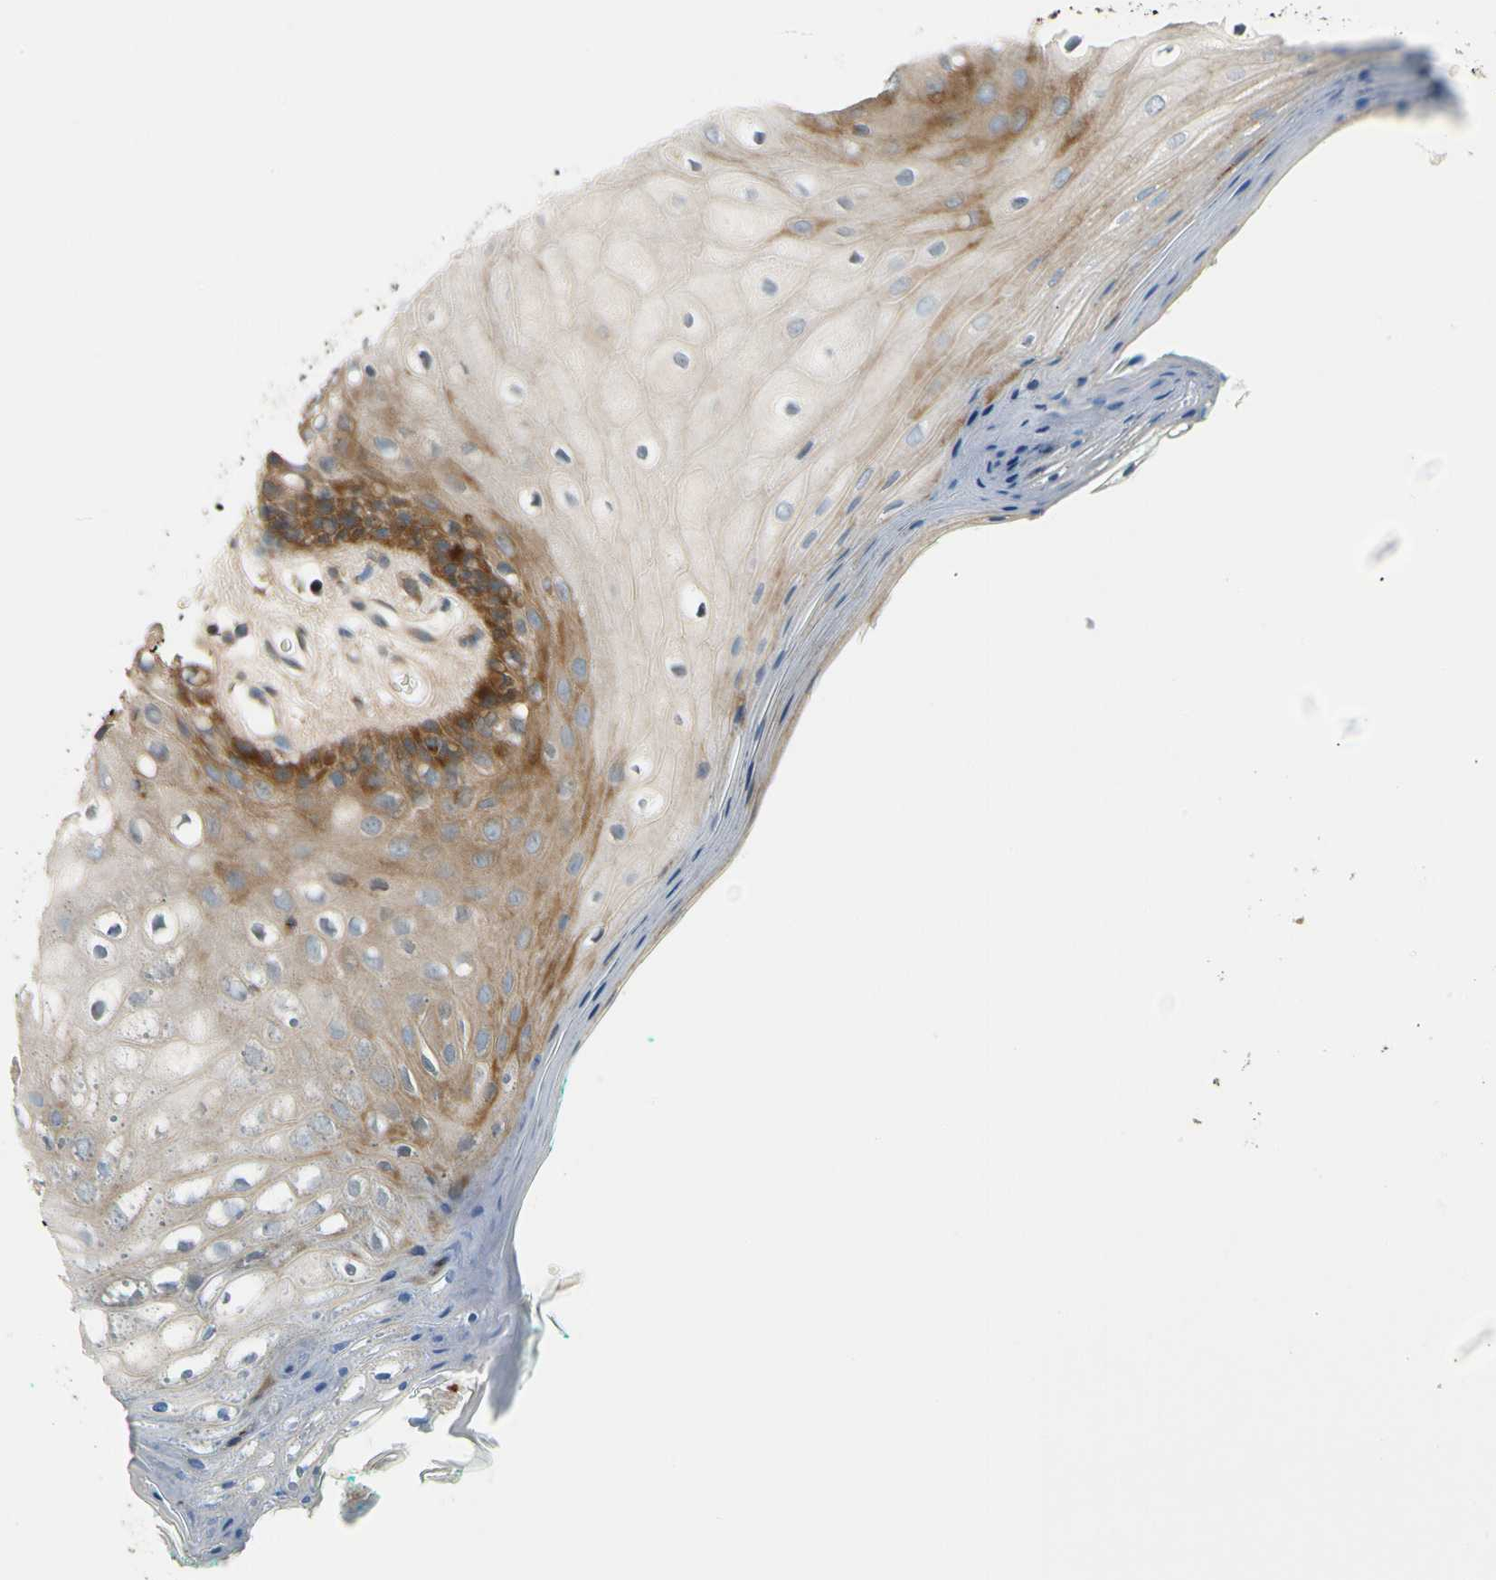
{"staining": {"intensity": "moderate", "quantity": ">75%", "location": "cytoplasmic/membranous"}, "tissue": "oral mucosa", "cell_type": "Squamous epithelial cells", "image_type": "normal", "snomed": [{"axis": "morphology", "description": "Normal tissue, NOS"}, {"axis": "morphology", "description": "Squamous cell carcinoma, NOS"}, {"axis": "topography", "description": "Skeletal muscle"}, {"axis": "topography", "description": "Oral tissue"}, {"axis": "topography", "description": "Head-Neck"}], "caption": "Squamous epithelial cells show moderate cytoplasmic/membranous expression in approximately >75% of cells in benign oral mucosa.", "gene": "MST1R", "patient": {"sex": "female", "age": 84}}